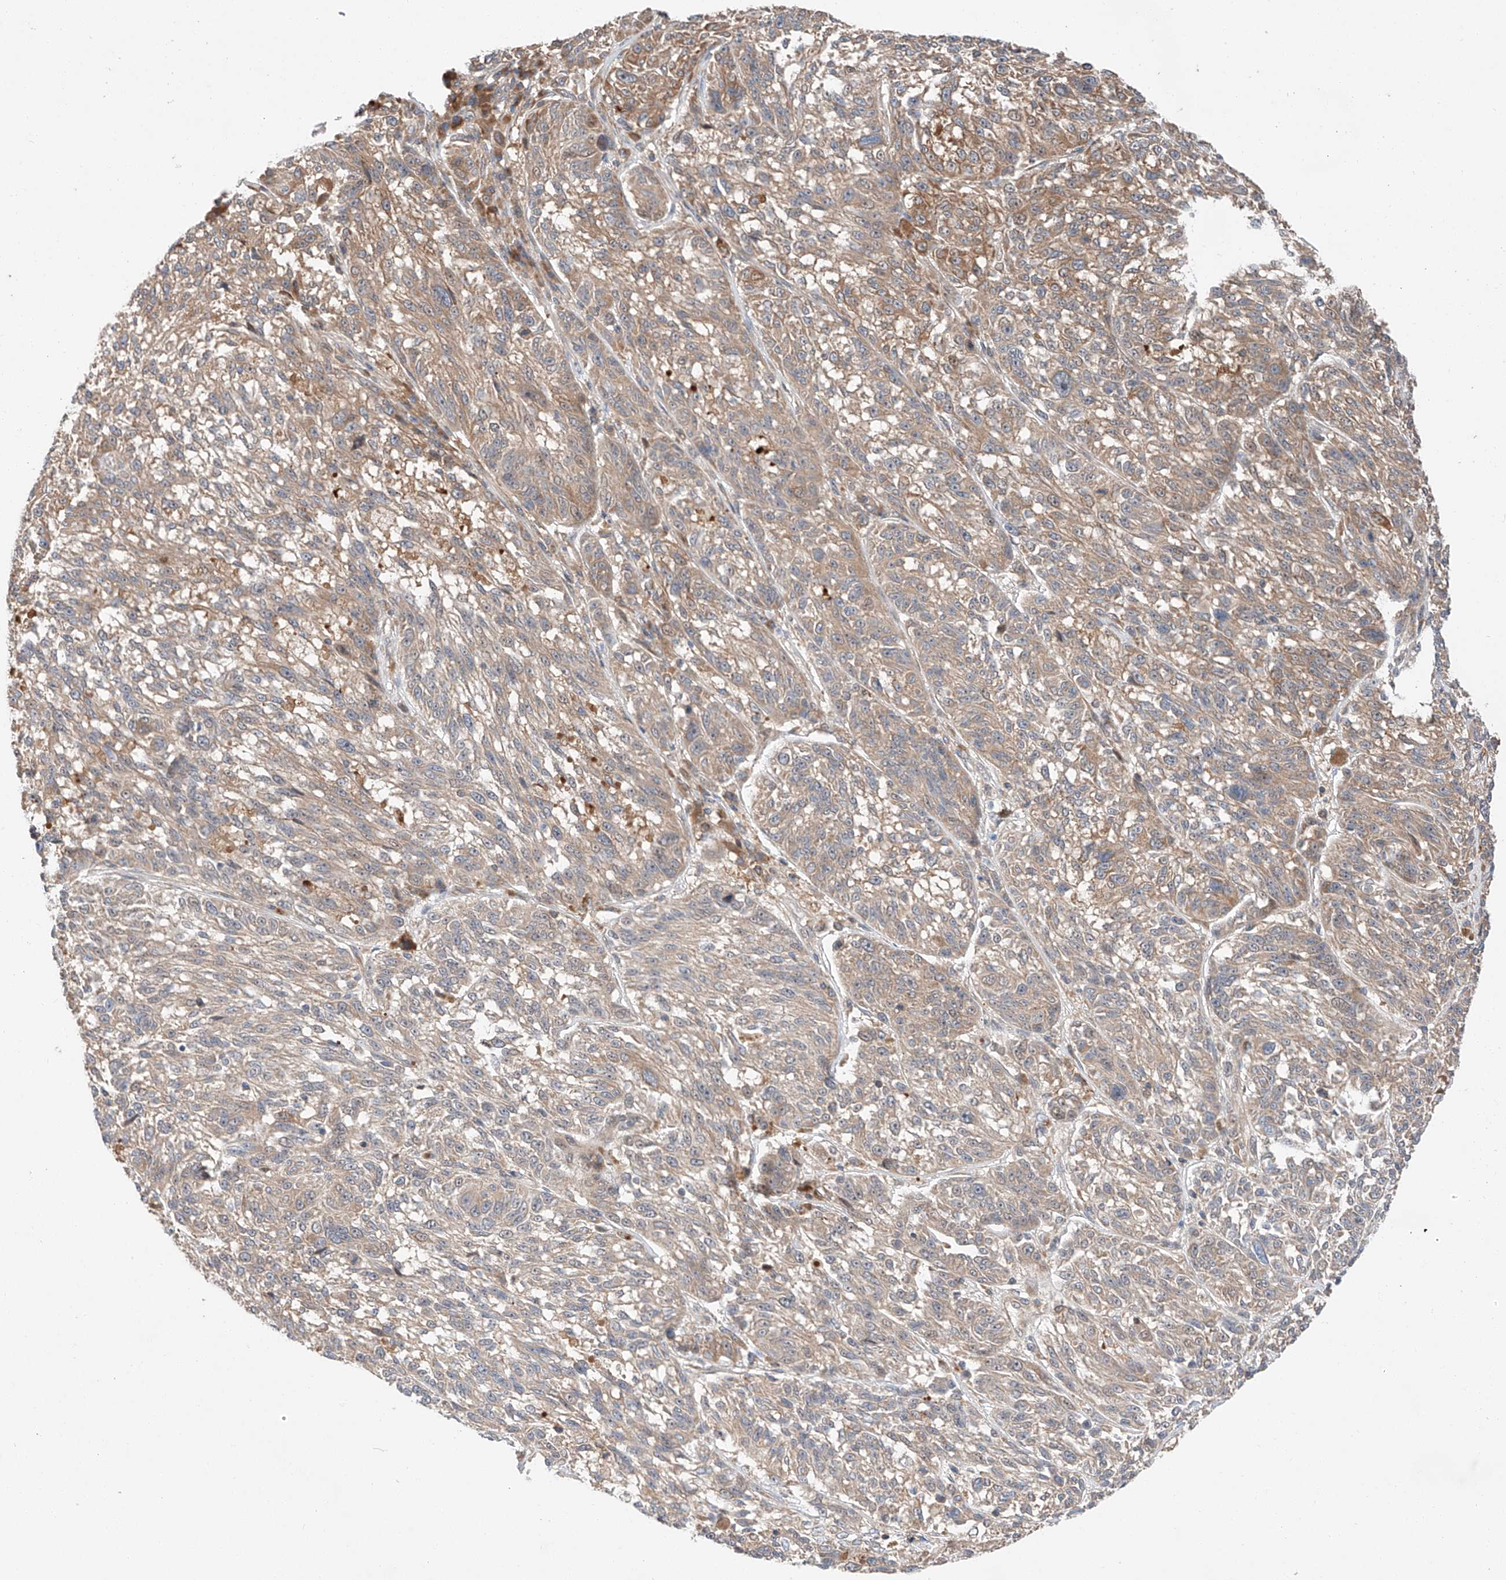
{"staining": {"intensity": "weak", "quantity": ">75%", "location": "cytoplasmic/membranous"}, "tissue": "melanoma", "cell_type": "Tumor cells", "image_type": "cancer", "snomed": [{"axis": "morphology", "description": "Malignant melanoma, NOS"}, {"axis": "topography", "description": "Skin"}], "caption": "Malignant melanoma tissue reveals weak cytoplasmic/membranous expression in approximately >75% of tumor cells", "gene": "RUSC1", "patient": {"sex": "male", "age": 53}}